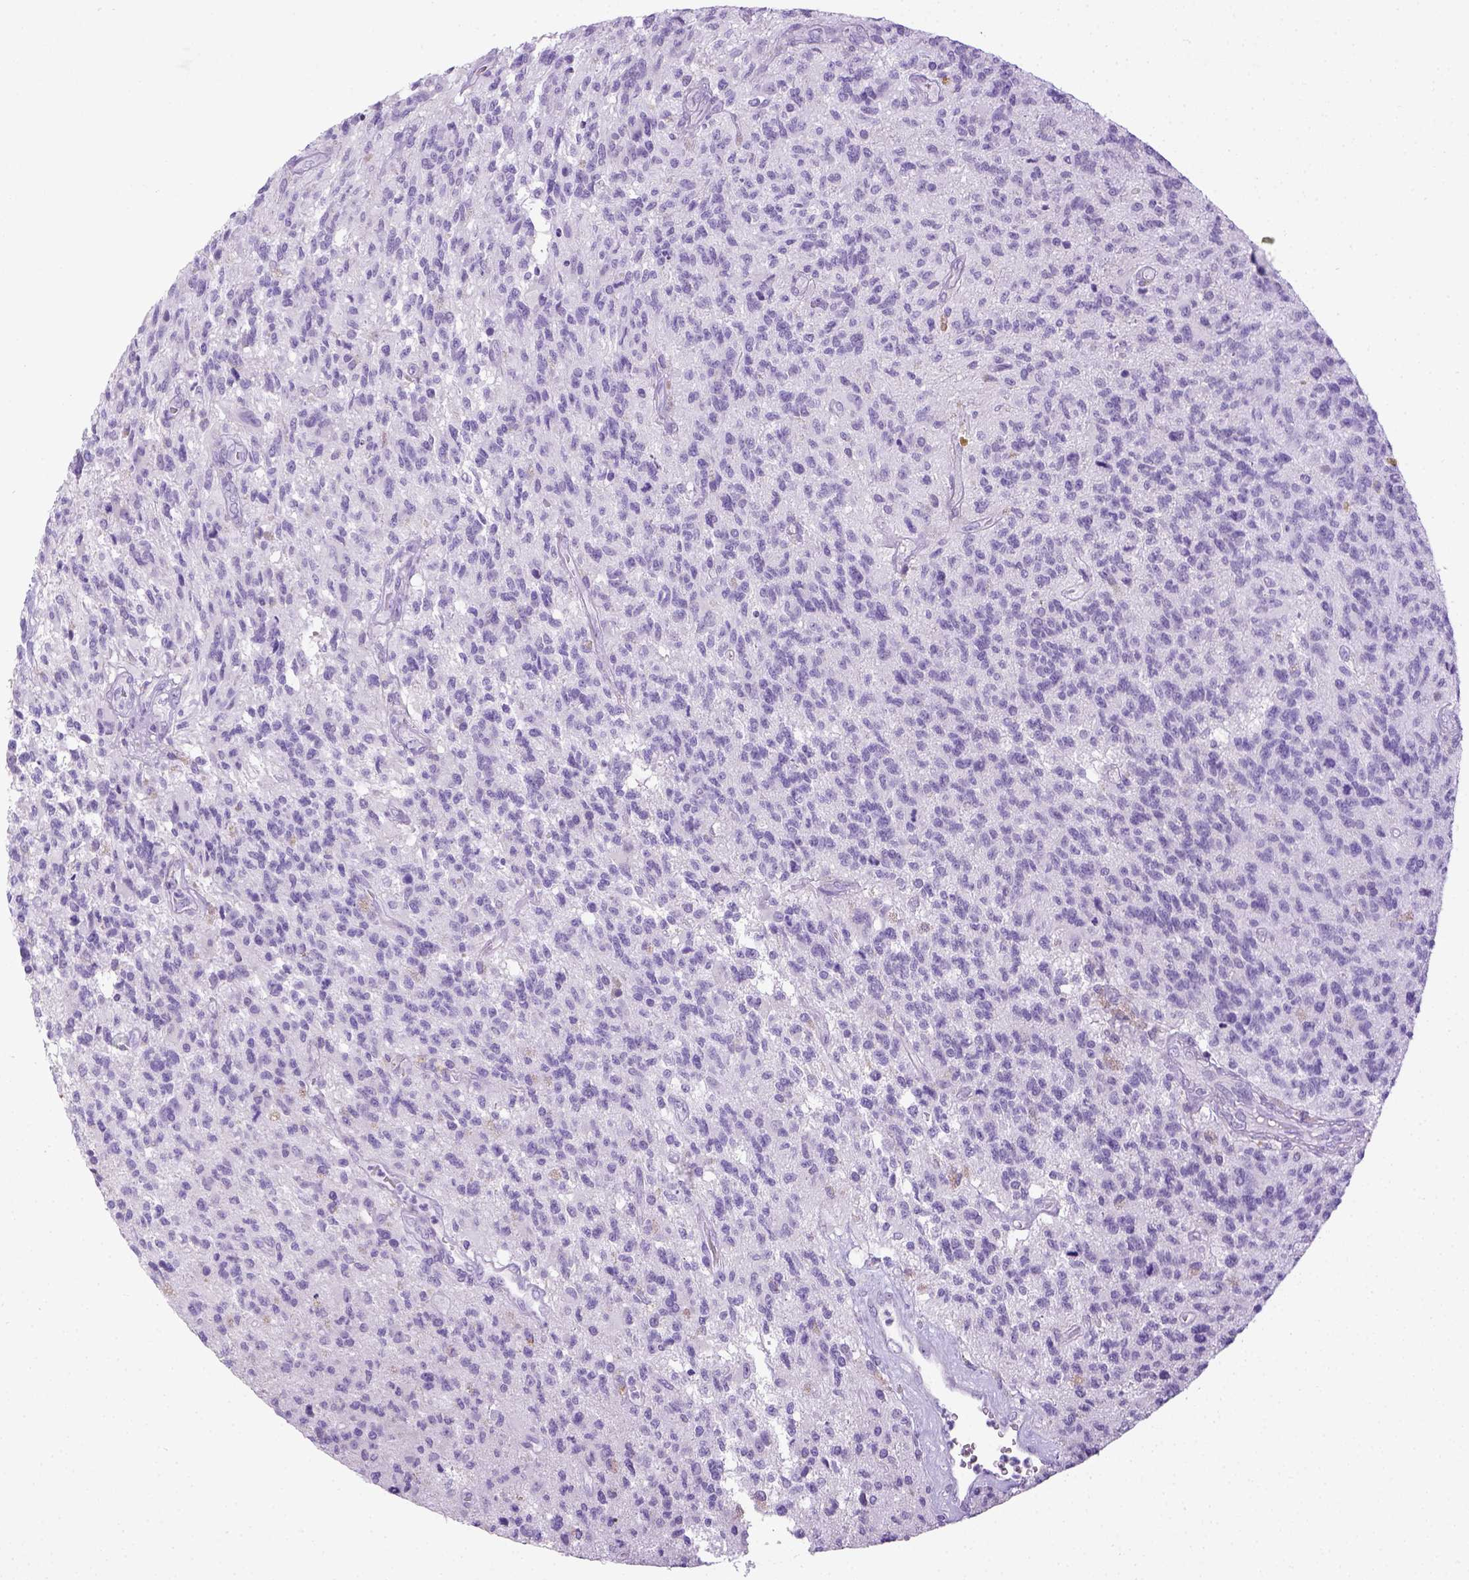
{"staining": {"intensity": "negative", "quantity": "none", "location": "none"}, "tissue": "glioma", "cell_type": "Tumor cells", "image_type": "cancer", "snomed": [{"axis": "morphology", "description": "Glioma, malignant, High grade"}, {"axis": "topography", "description": "Brain"}], "caption": "A micrograph of malignant glioma (high-grade) stained for a protein reveals no brown staining in tumor cells.", "gene": "LGSN", "patient": {"sex": "male", "age": 56}}